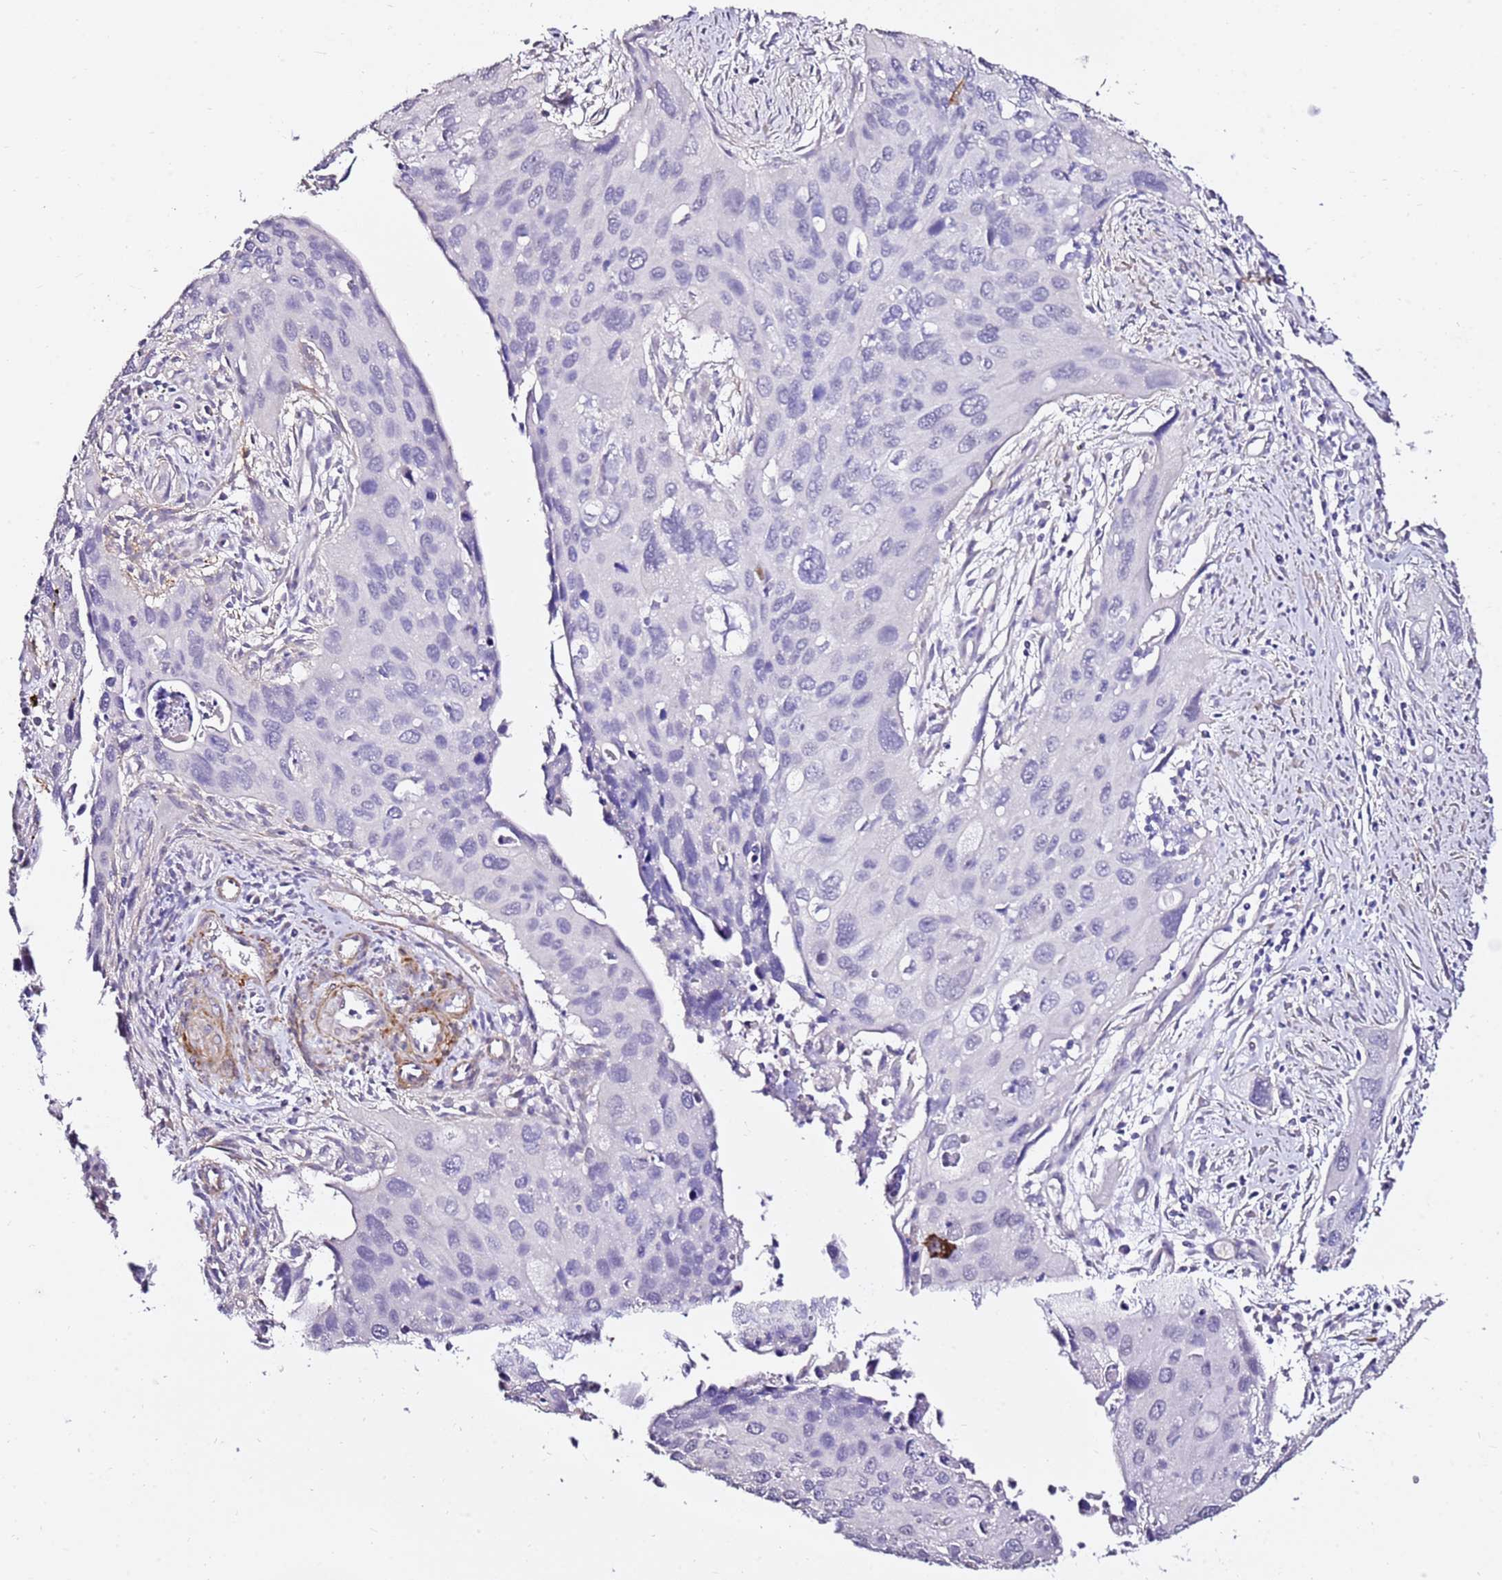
{"staining": {"intensity": "negative", "quantity": "none", "location": "none"}, "tissue": "cervical cancer", "cell_type": "Tumor cells", "image_type": "cancer", "snomed": [{"axis": "morphology", "description": "Squamous cell carcinoma, NOS"}, {"axis": "topography", "description": "Cervix"}], "caption": "DAB (3,3'-diaminobenzidine) immunohistochemical staining of cervical cancer reveals no significant expression in tumor cells.", "gene": "ART5", "patient": {"sex": "female", "age": 55}}